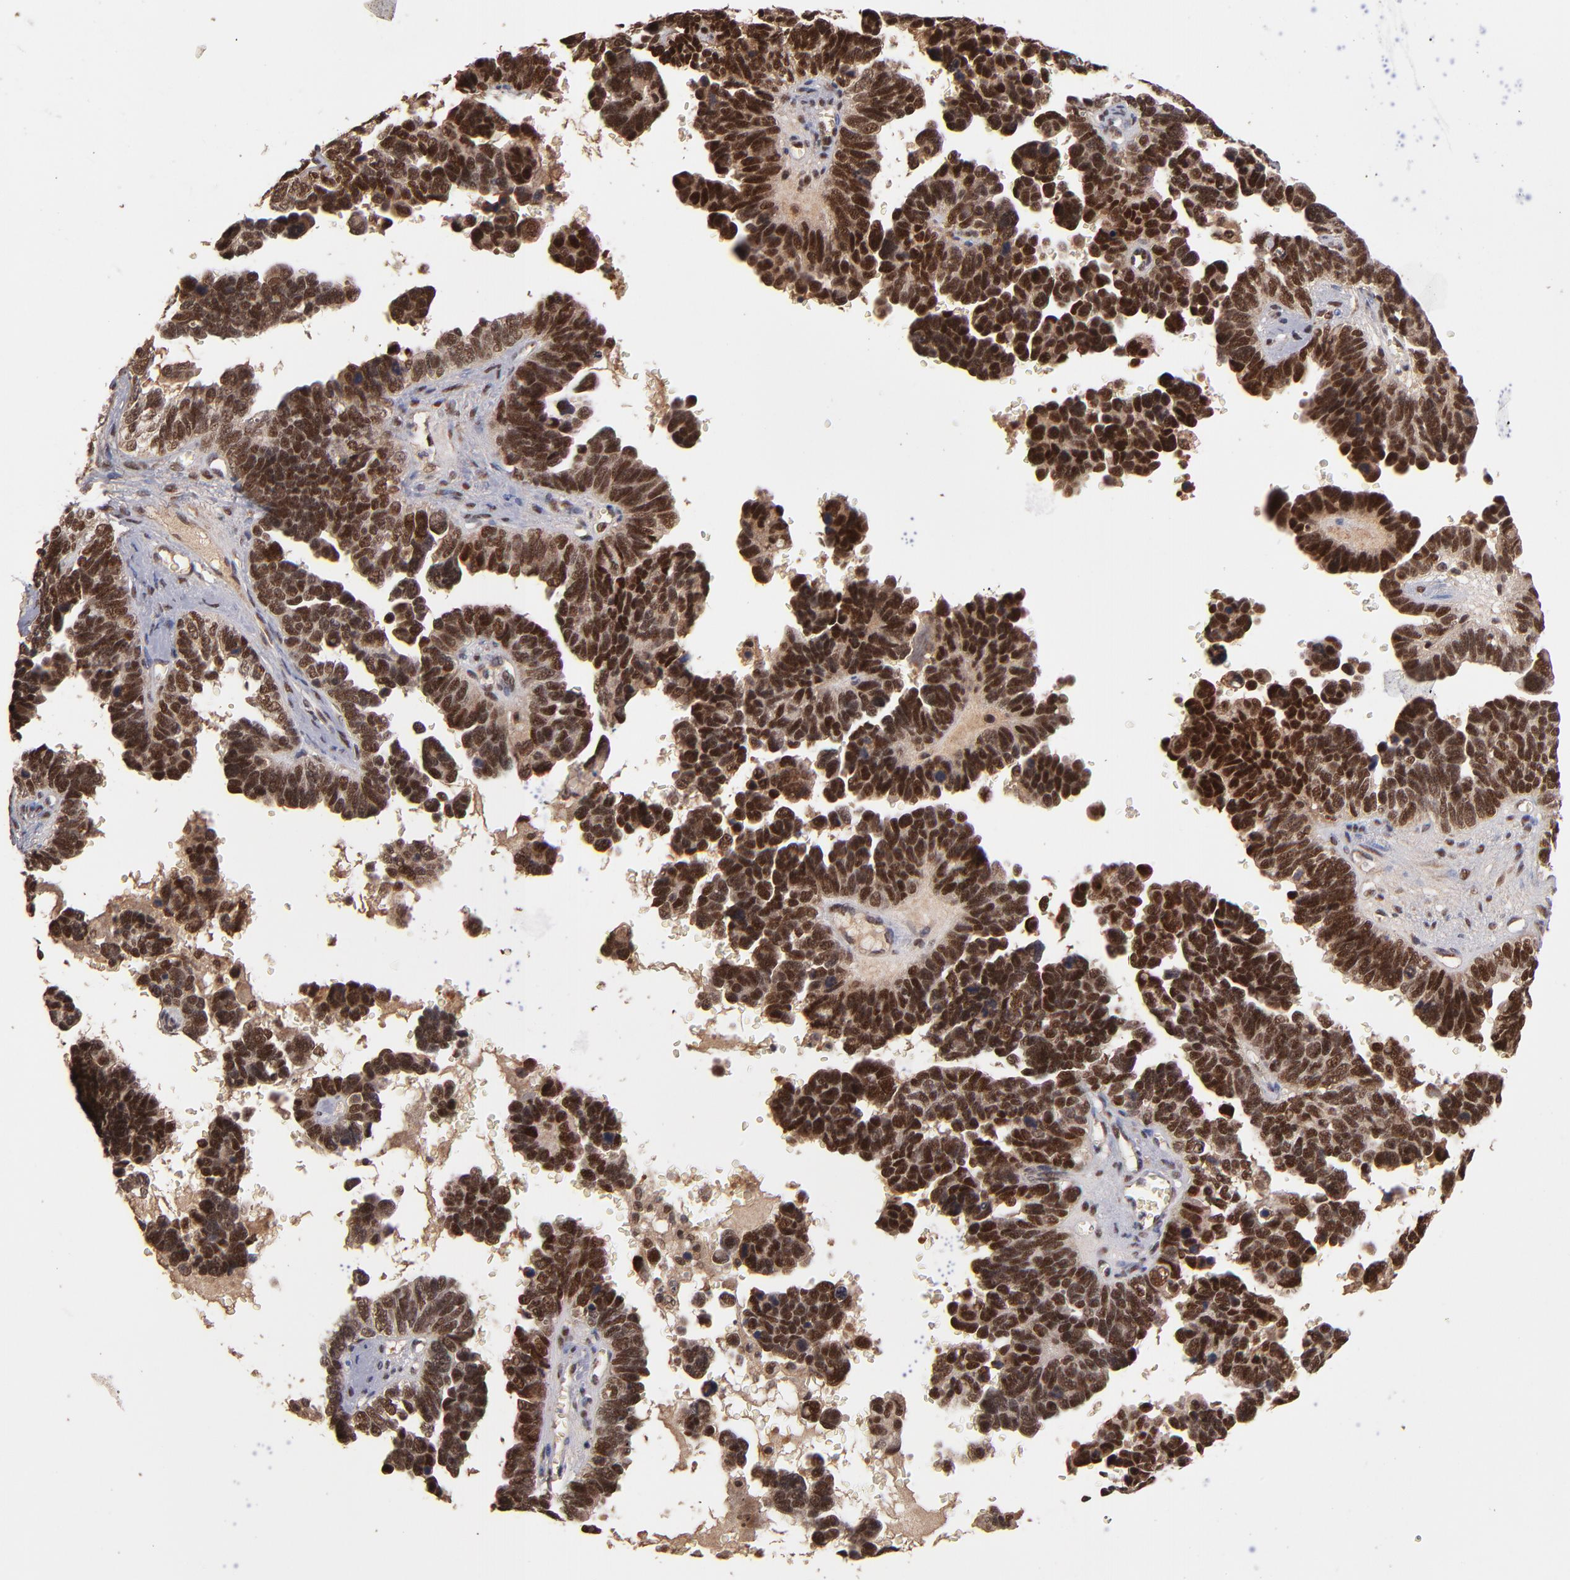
{"staining": {"intensity": "strong", "quantity": ">75%", "location": "nuclear"}, "tissue": "ovarian cancer", "cell_type": "Tumor cells", "image_type": "cancer", "snomed": [{"axis": "morphology", "description": "Cystadenocarcinoma, serous, NOS"}, {"axis": "topography", "description": "Ovary"}], "caption": "IHC staining of ovarian cancer (serous cystadenocarcinoma), which displays high levels of strong nuclear staining in approximately >75% of tumor cells indicating strong nuclear protein expression. The staining was performed using DAB (3,3'-diaminobenzidine) (brown) for protein detection and nuclei were counterstained in hematoxylin (blue).", "gene": "EAPP", "patient": {"sex": "female", "age": 69}}